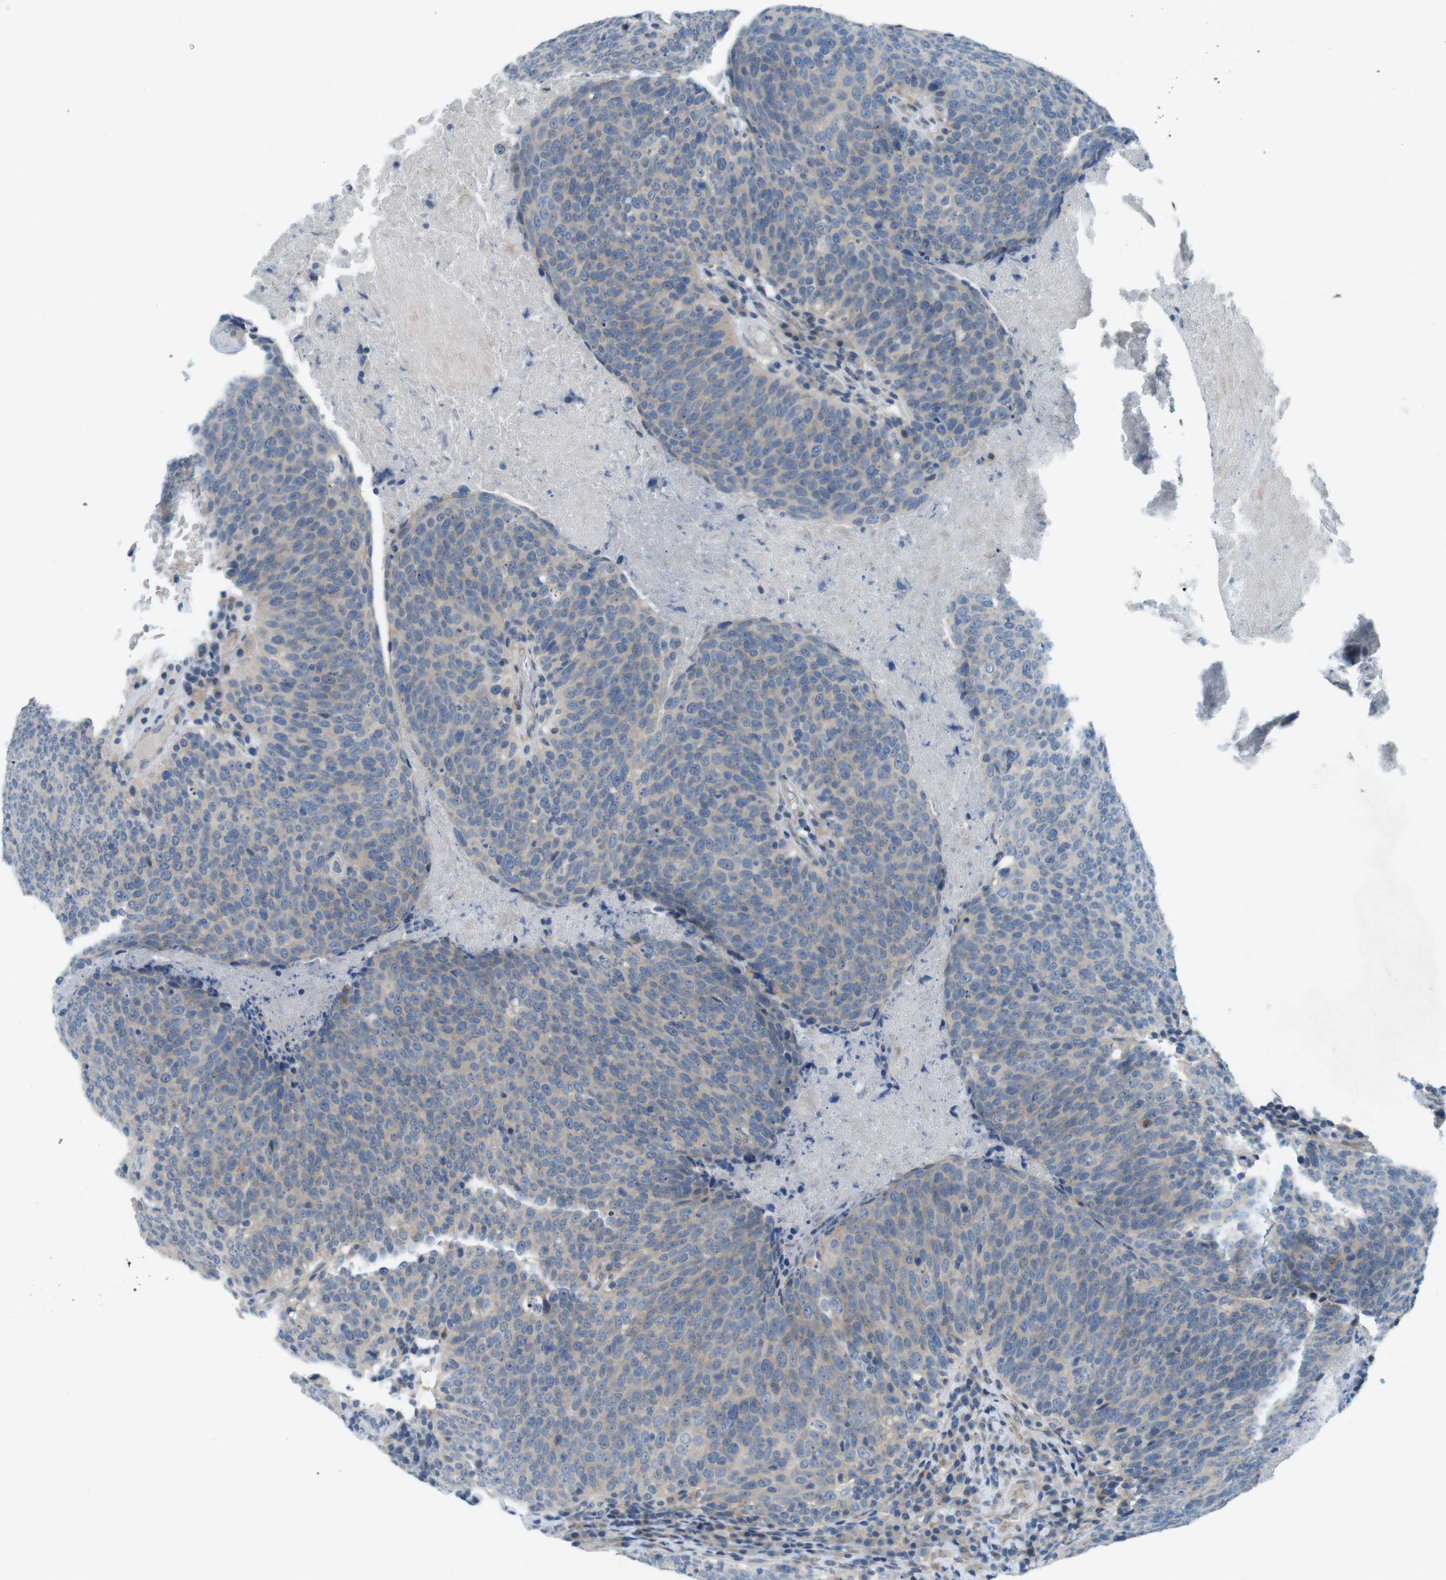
{"staining": {"intensity": "weak", "quantity": ">75%", "location": "cytoplasmic/membranous"}, "tissue": "head and neck cancer", "cell_type": "Tumor cells", "image_type": "cancer", "snomed": [{"axis": "morphology", "description": "Squamous cell carcinoma, NOS"}, {"axis": "morphology", "description": "Squamous cell carcinoma, metastatic, NOS"}, {"axis": "topography", "description": "Lymph node"}, {"axis": "topography", "description": "Head-Neck"}], "caption": "Immunohistochemical staining of human head and neck cancer shows low levels of weak cytoplasmic/membranous protein expression in about >75% of tumor cells.", "gene": "TYW1", "patient": {"sex": "male", "age": 62}}